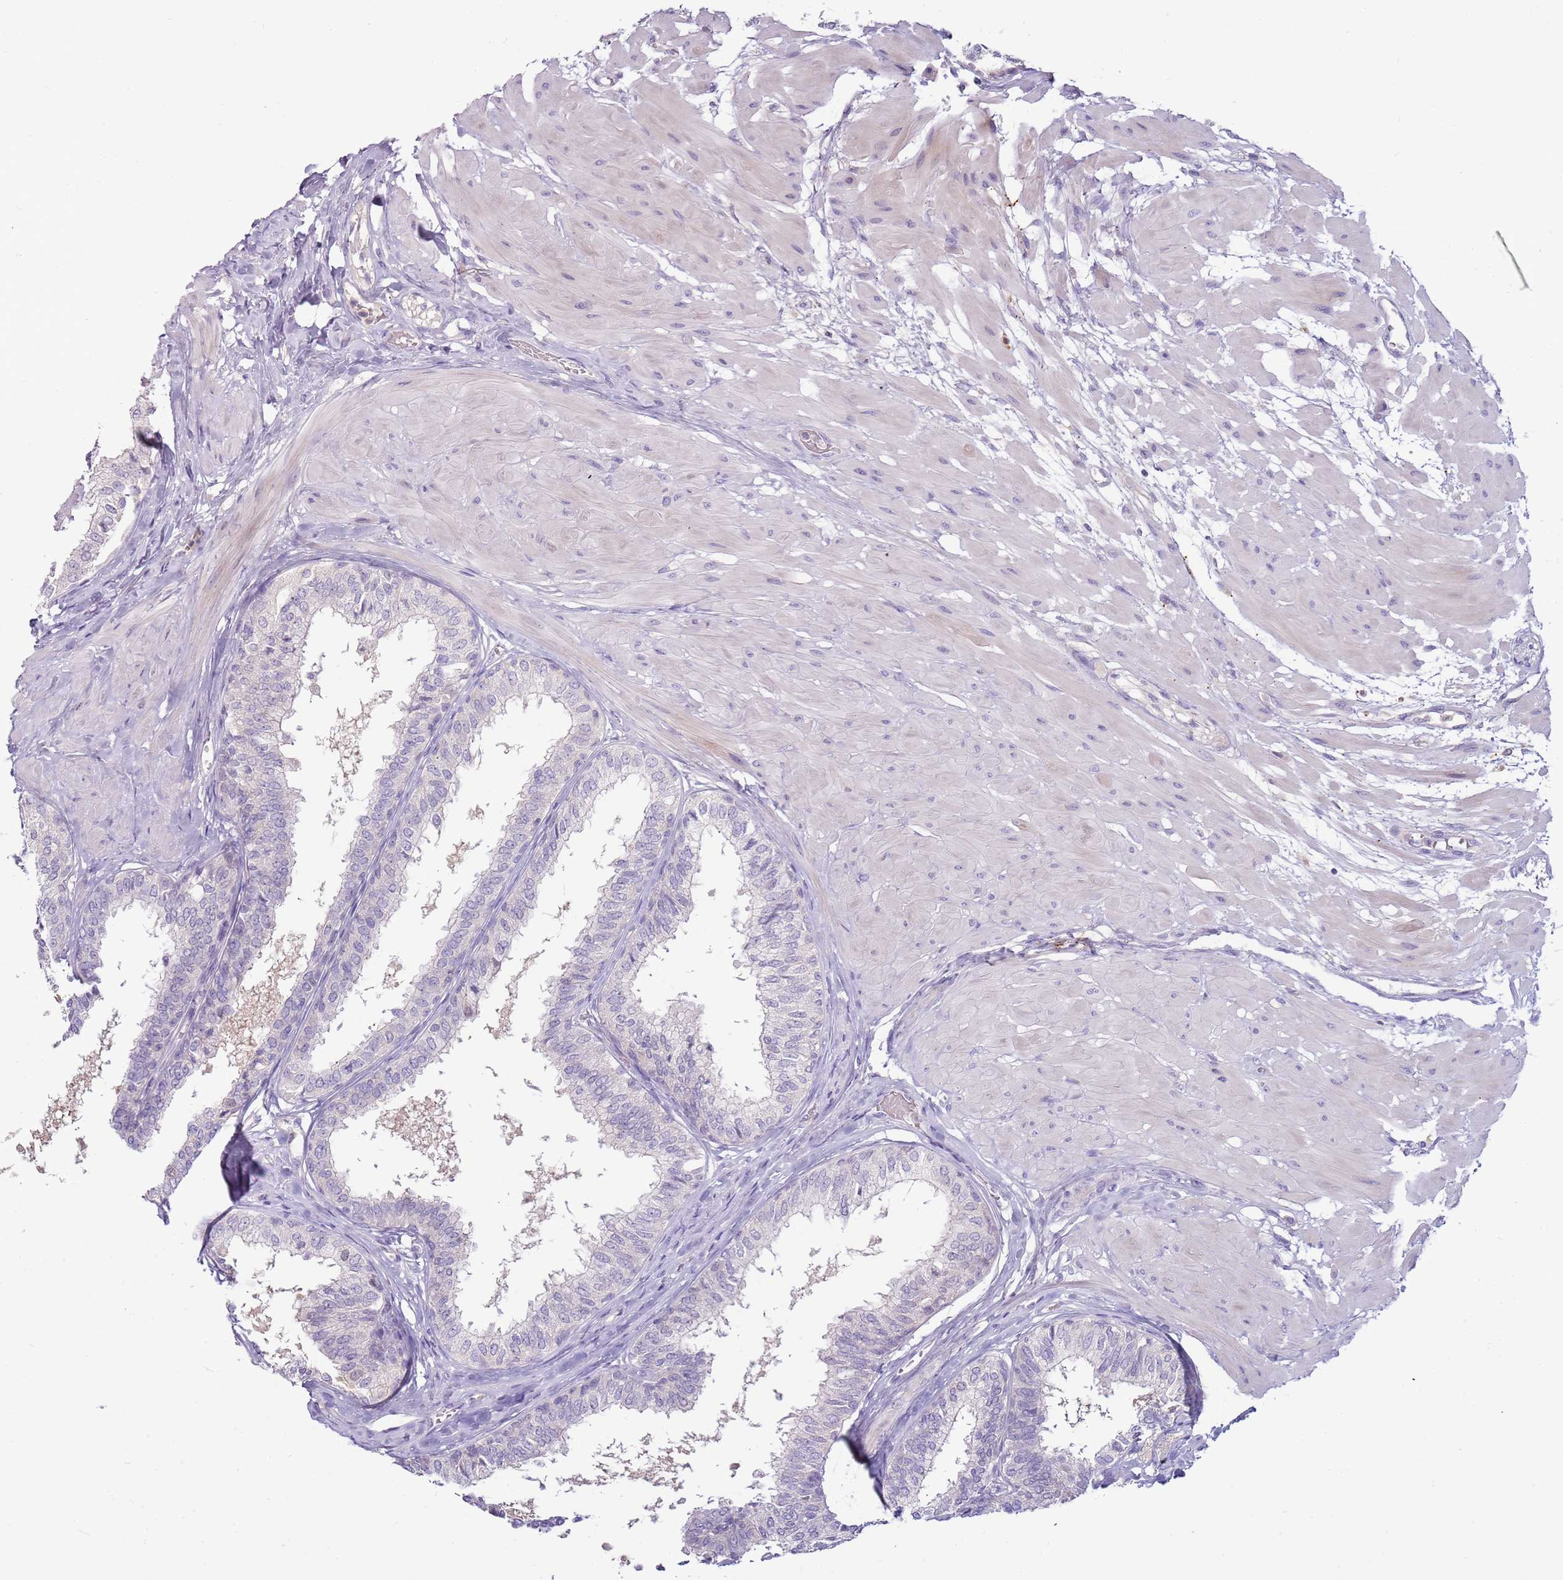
{"staining": {"intensity": "negative", "quantity": "none", "location": "none"}, "tissue": "prostate", "cell_type": "Glandular cells", "image_type": "normal", "snomed": [{"axis": "morphology", "description": "Normal tissue, NOS"}, {"axis": "topography", "description": "Prostate"}], "caption": "This is an immunohistochemistry image of unremarkable prostate. There is no expression in glandular cells.", "gene": "ARHGAP5", "patient": {"sex": "male", "age": 48}}